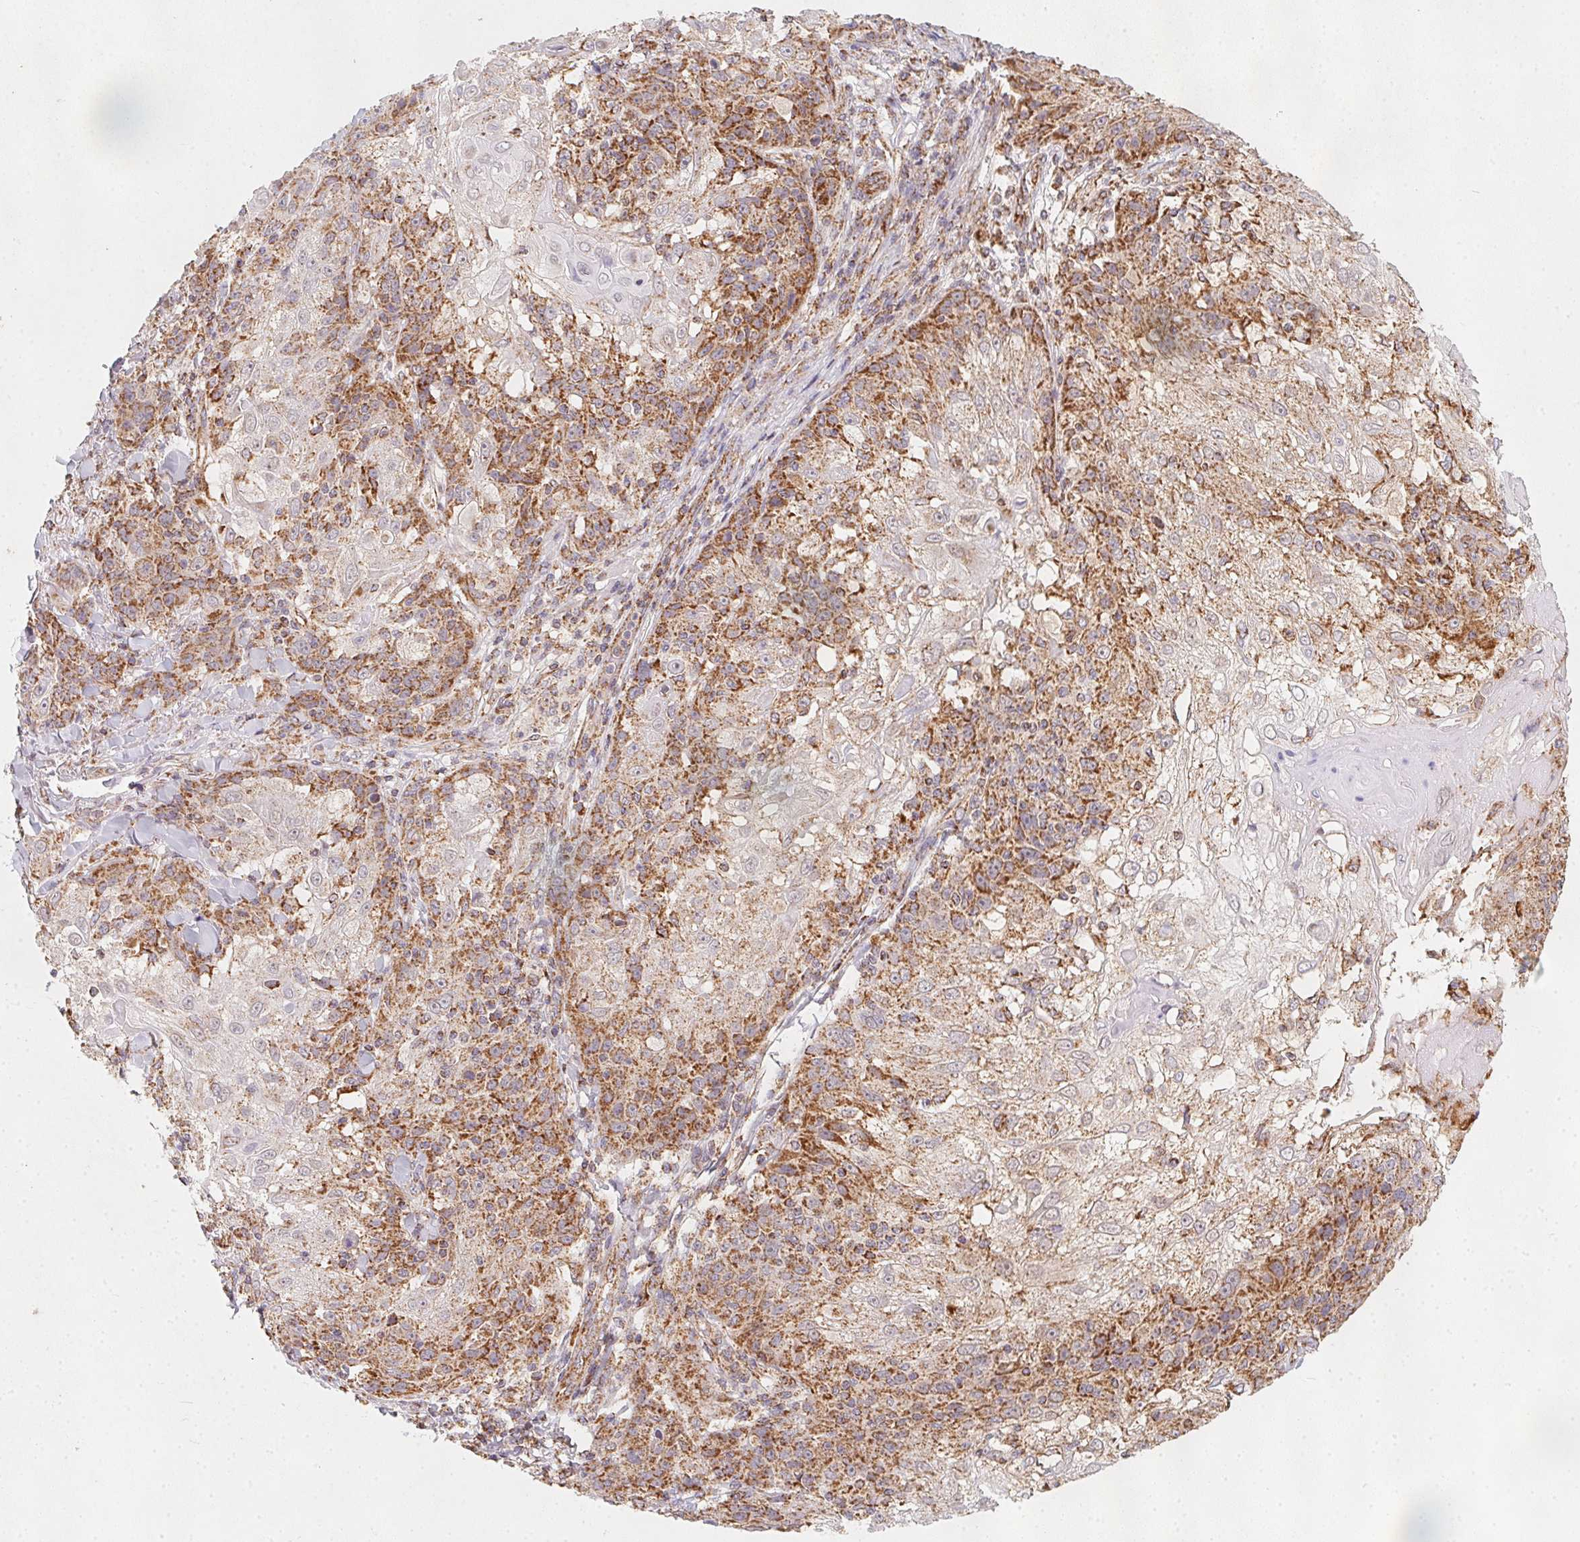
{"staining": {"intensity": "moderate", "quantity": "25%-75%", "location": "cytoplasmic/membranous"}, "tissue": "skin cancer", "cell_type": "Tumor cells", "image_type": "cancer", "snomed": [{"axis": "morphology", "description": "Normal tissue, NOS"}, {"axis": "morphology", "description": "Squamous cell carcinoma, NOS"}, {"axis": "topography", "description": "Skin"}], "caption": "This is a micrograph of immunohistochemistry (IHC) staining of skin cancer, which shows moderate staining in the cytoplasmic/membranous of tumor cells.", "gene": "NDUFS6", "patient": {"sex": "female", "age": 83}}